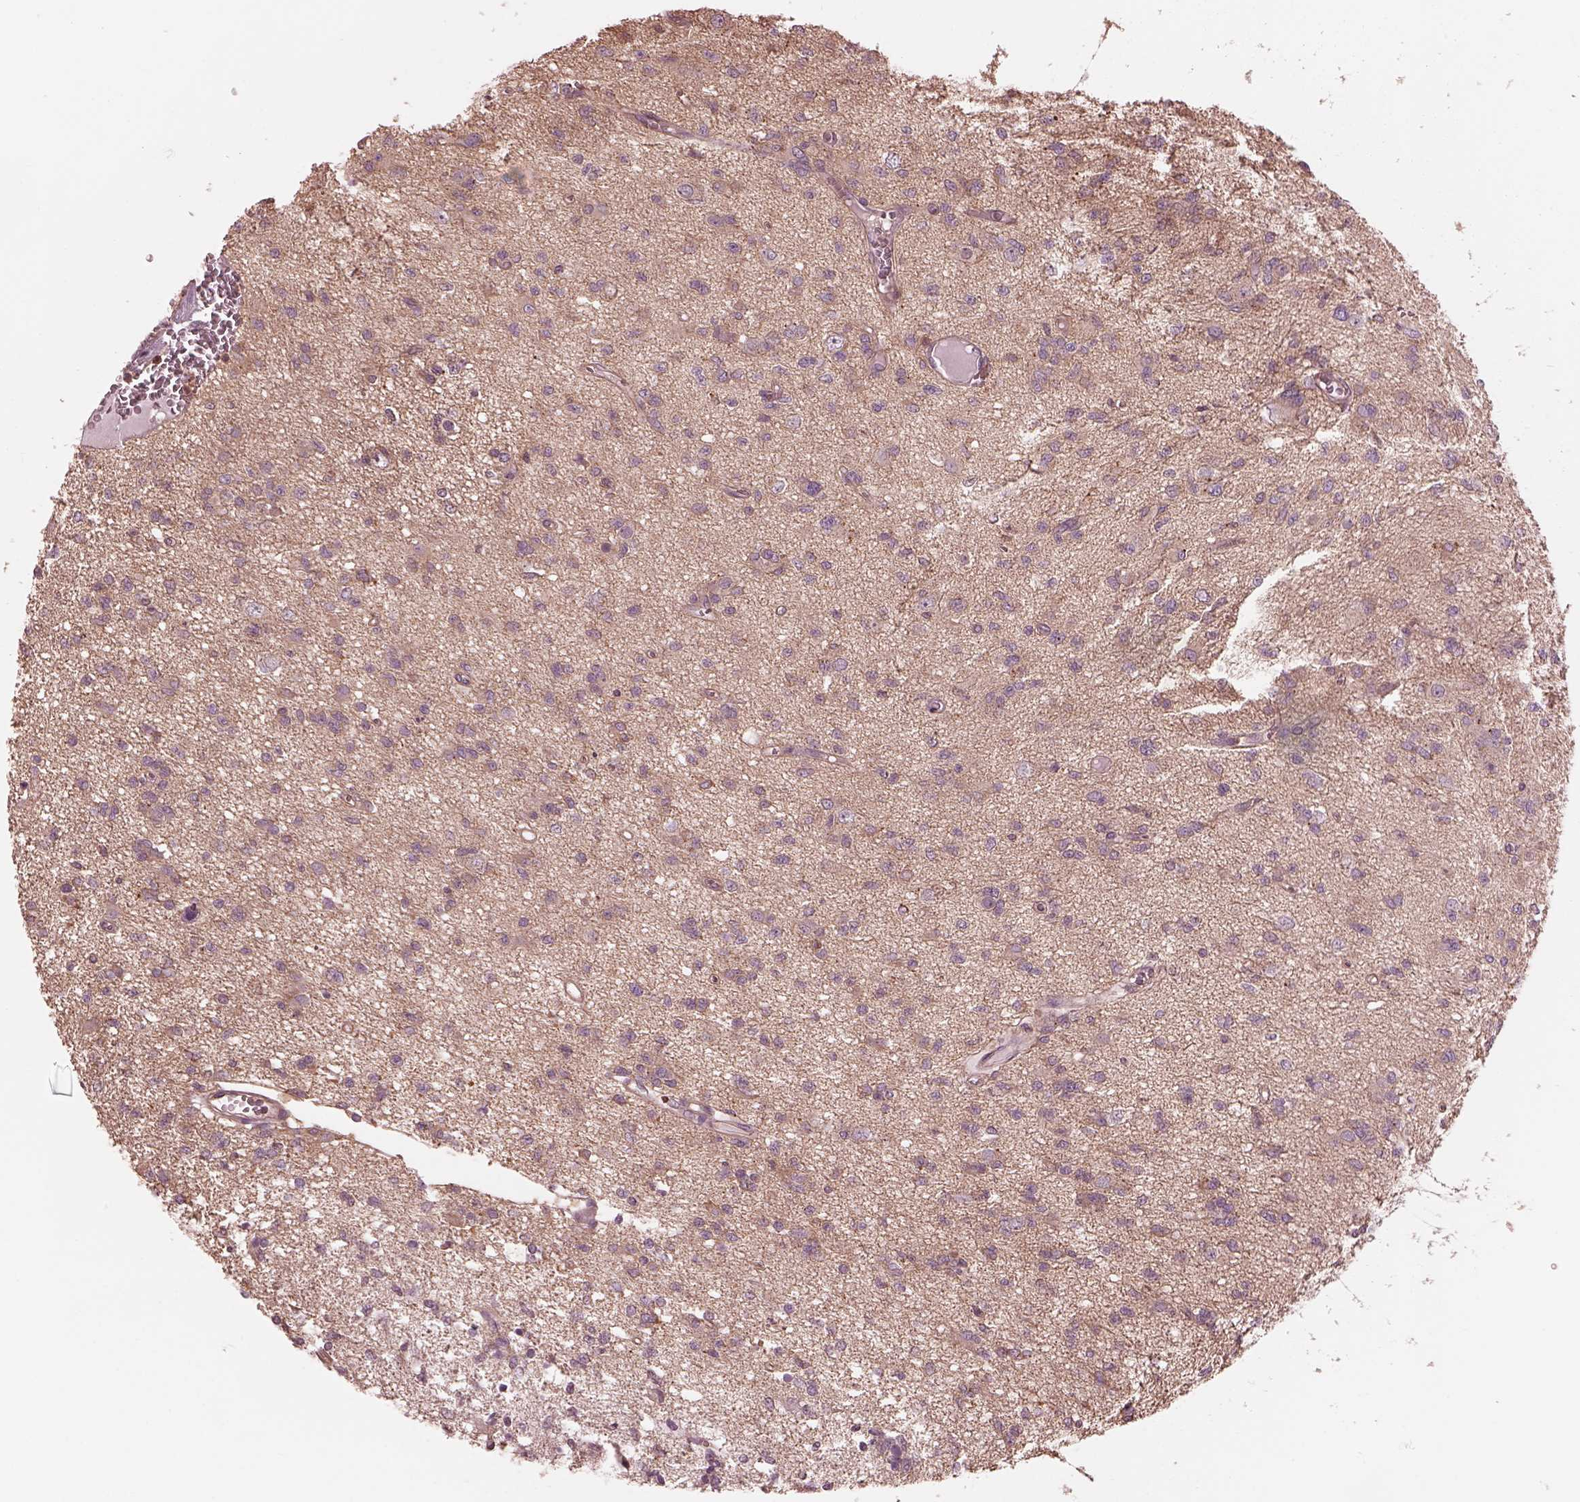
{"staining": {"intensity": "weak", "quantity": ">75%", "location": "cytoplasmic/membranous"}, "tissue": "glioma", "cell_type": "Tumor cells", "image_type": "cancer", "snomed": [{"axis": "morphology", "description": "Glioma, malignant, Low grade"}, {"axis": "topography", "description": "Brain"}], "caption": "Protein staining exhibits weak cytoplasmic/membranous expression in about >75% of tumor cells in malignant glioma (low-grade).", "gene": "STK33", "patient": {"sex": "male", "age": 64}}